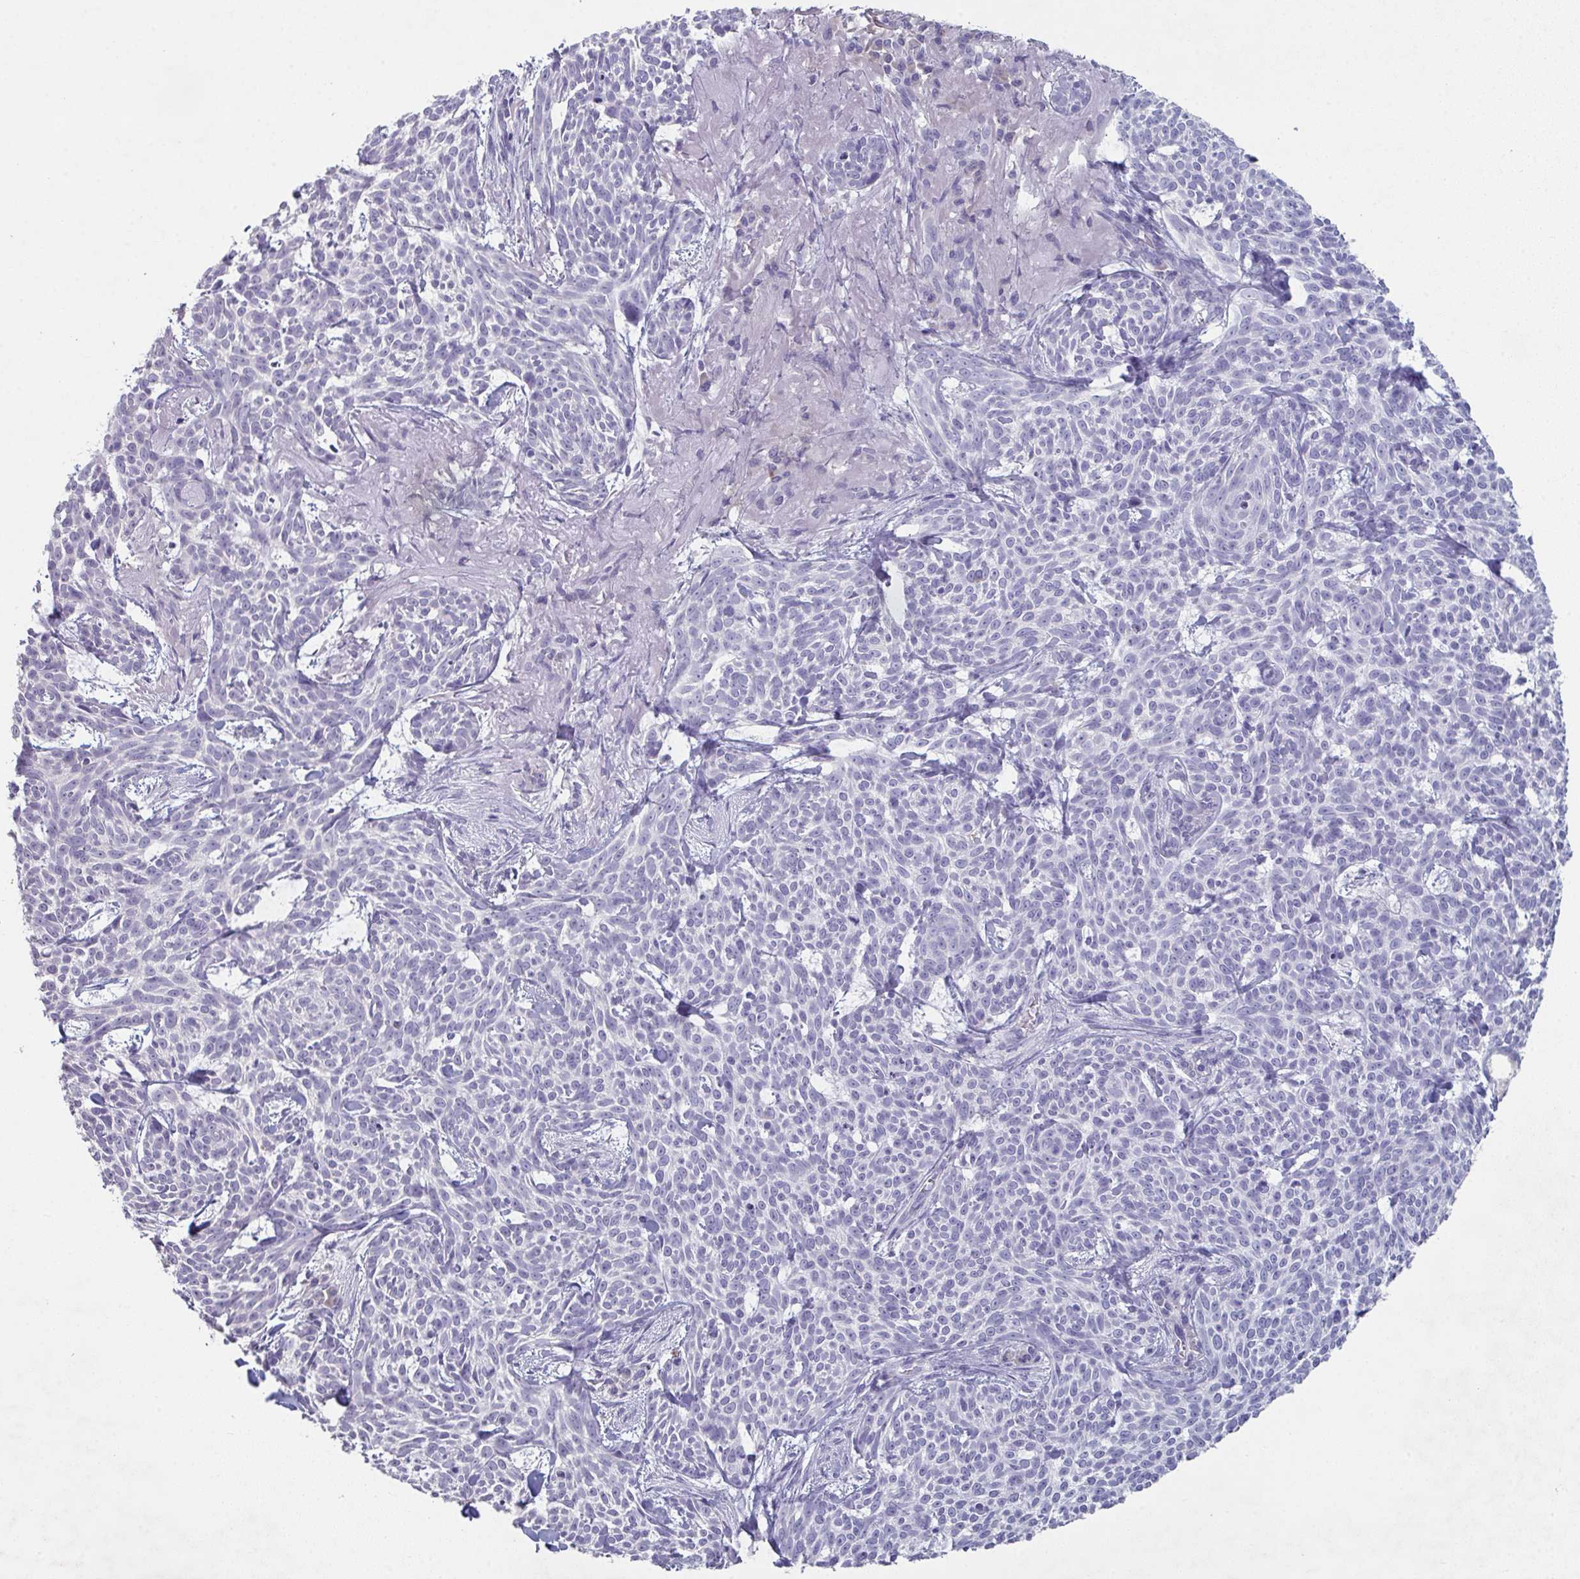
{"staining": {"intensity": "negative", "quantity": "none", "location": "none"}, "tissue": "skin cancer", "cell_type": "Tumor cells", "image_type": "cancer", "snomed": [{"axis": "morphology", "description": "Basal cell carcinoma"}, {"axis": "topography", "description": "Skin"}], "caption": "This is an immunohistochemistry photomicrograph of skin cancer. There is no expression in tumor cells.", "gene": "ADAM21", "patient": {"sex": "female", "age": 93}}